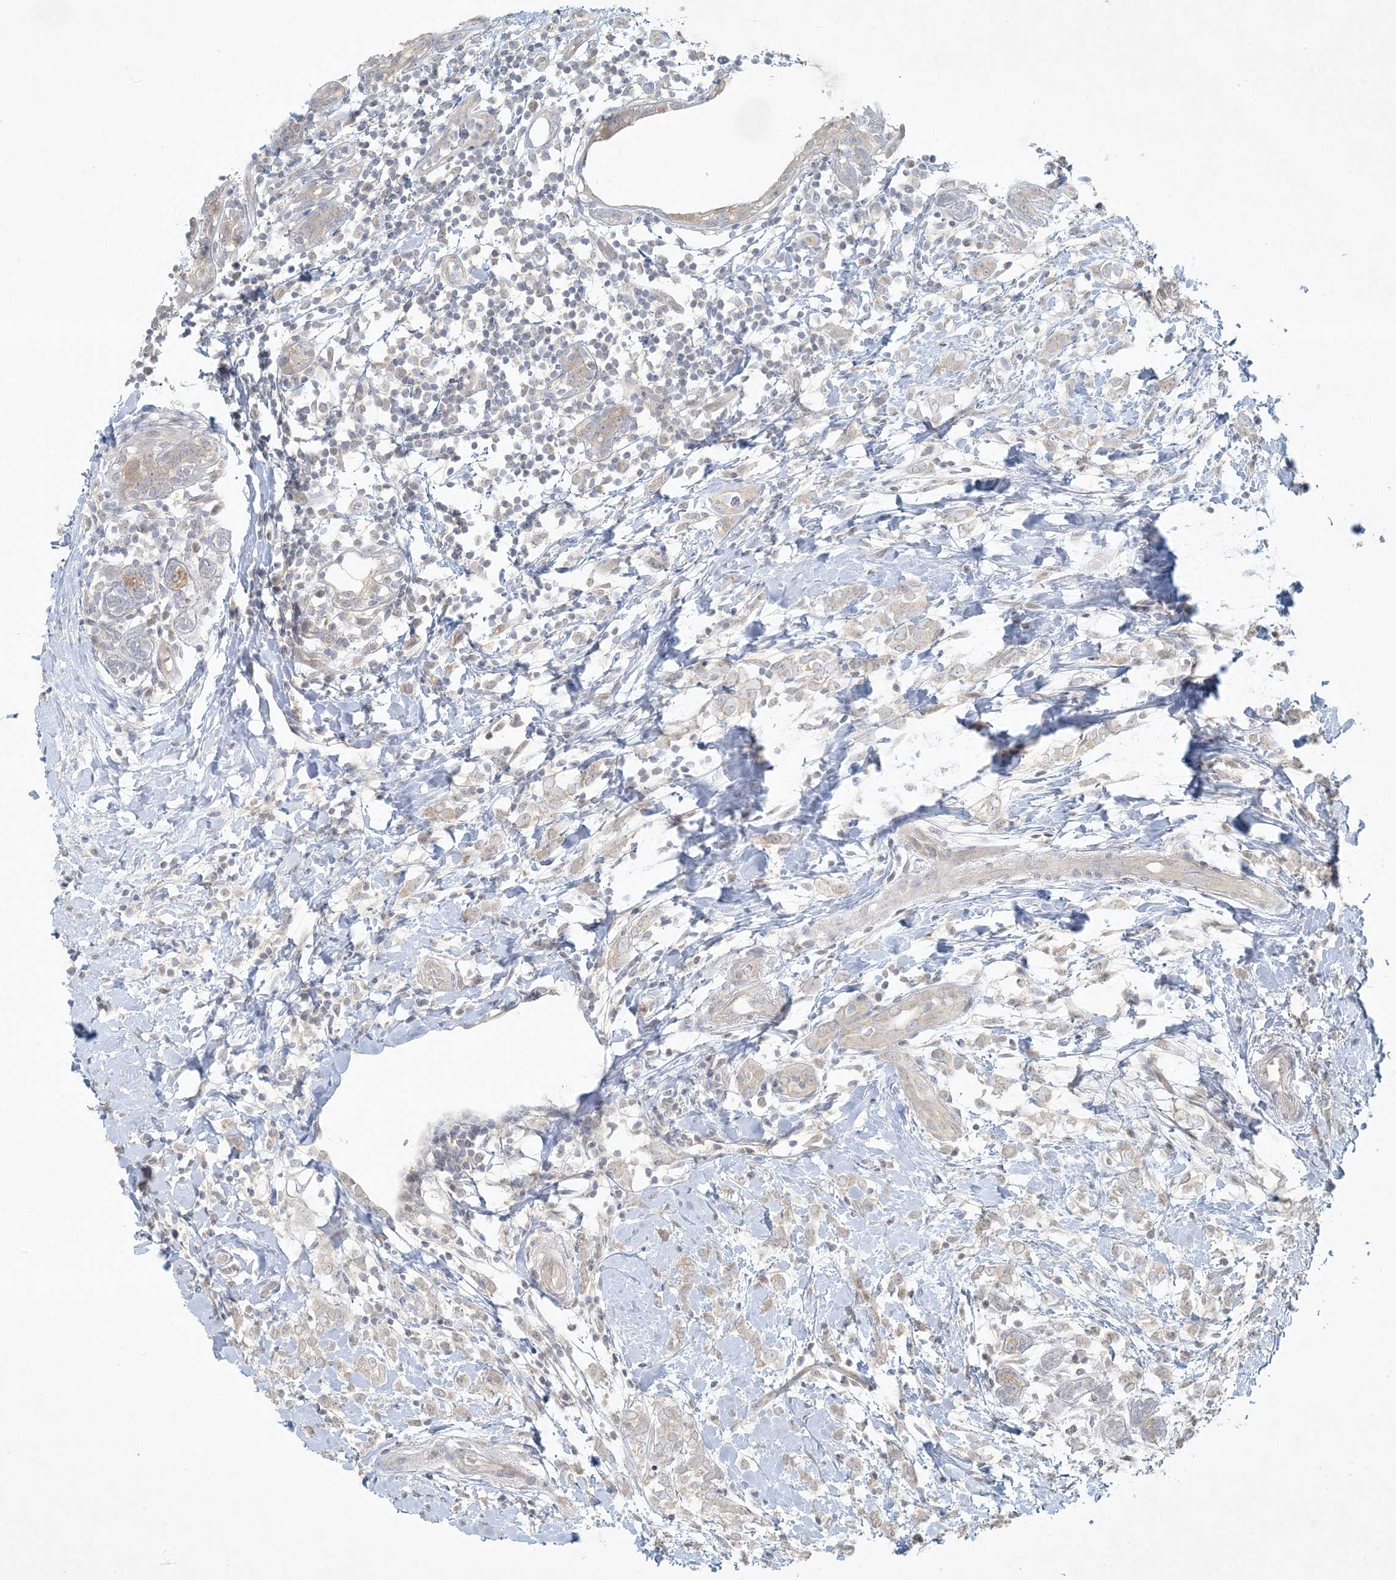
{"staining": {"intensity": "negative", "quantity": "none", "location": "none"}, "tissue": "breast cancer", "cell_type": "Tumor cells", "image_type": "cancer", "snomed": [{"axis": "morphology", "description": "Normal tissue, NOS"}, {"axis": "morphology", "description": "Lobular carcinoma"}, {"axis": "topography", "description": "Breast"}], "caption": "Breast cancer (lobular carcinoma) was stained to show a protein in brown. There is no significant positivity in tumor cells.", "gene": "BCORL1", "patient": {"sex": "female", "age": 47}}